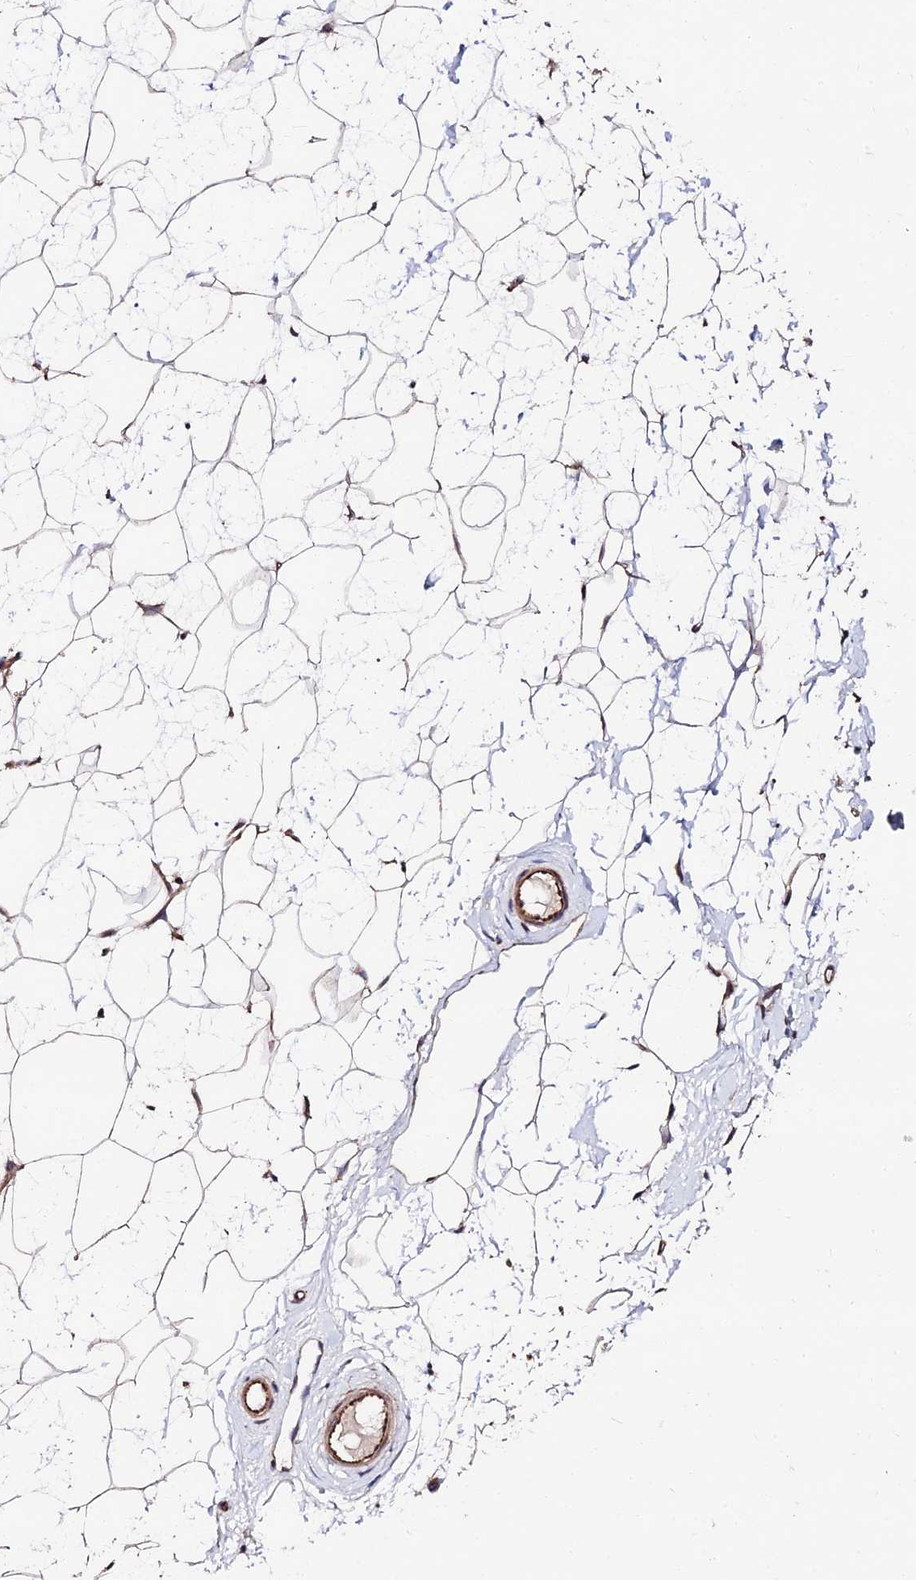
{"staining": {"intensity": "moderate", "quantity": ">75%", "location": "cytoplasmic/membranous"}, "tissue": "breast", "cell_type": "Adipocytes", "image_type": "normal", "snomed": [{"axis": "morphology", "description": "Normal tissue, NOS"}, {"axis": "morphology", "description": "Adenoma, NOS"}, {"axis": "topography", "description": "Breast"}], "caption": "IHC image of unremarkable human breast stained for a protein (brown), which reveals medium levels of moderate cytoplasmic/membranous staining in approximately >75% of adipocytes.", "gene": "MKKS", "patient": {"sex": "female", "age": 23}}